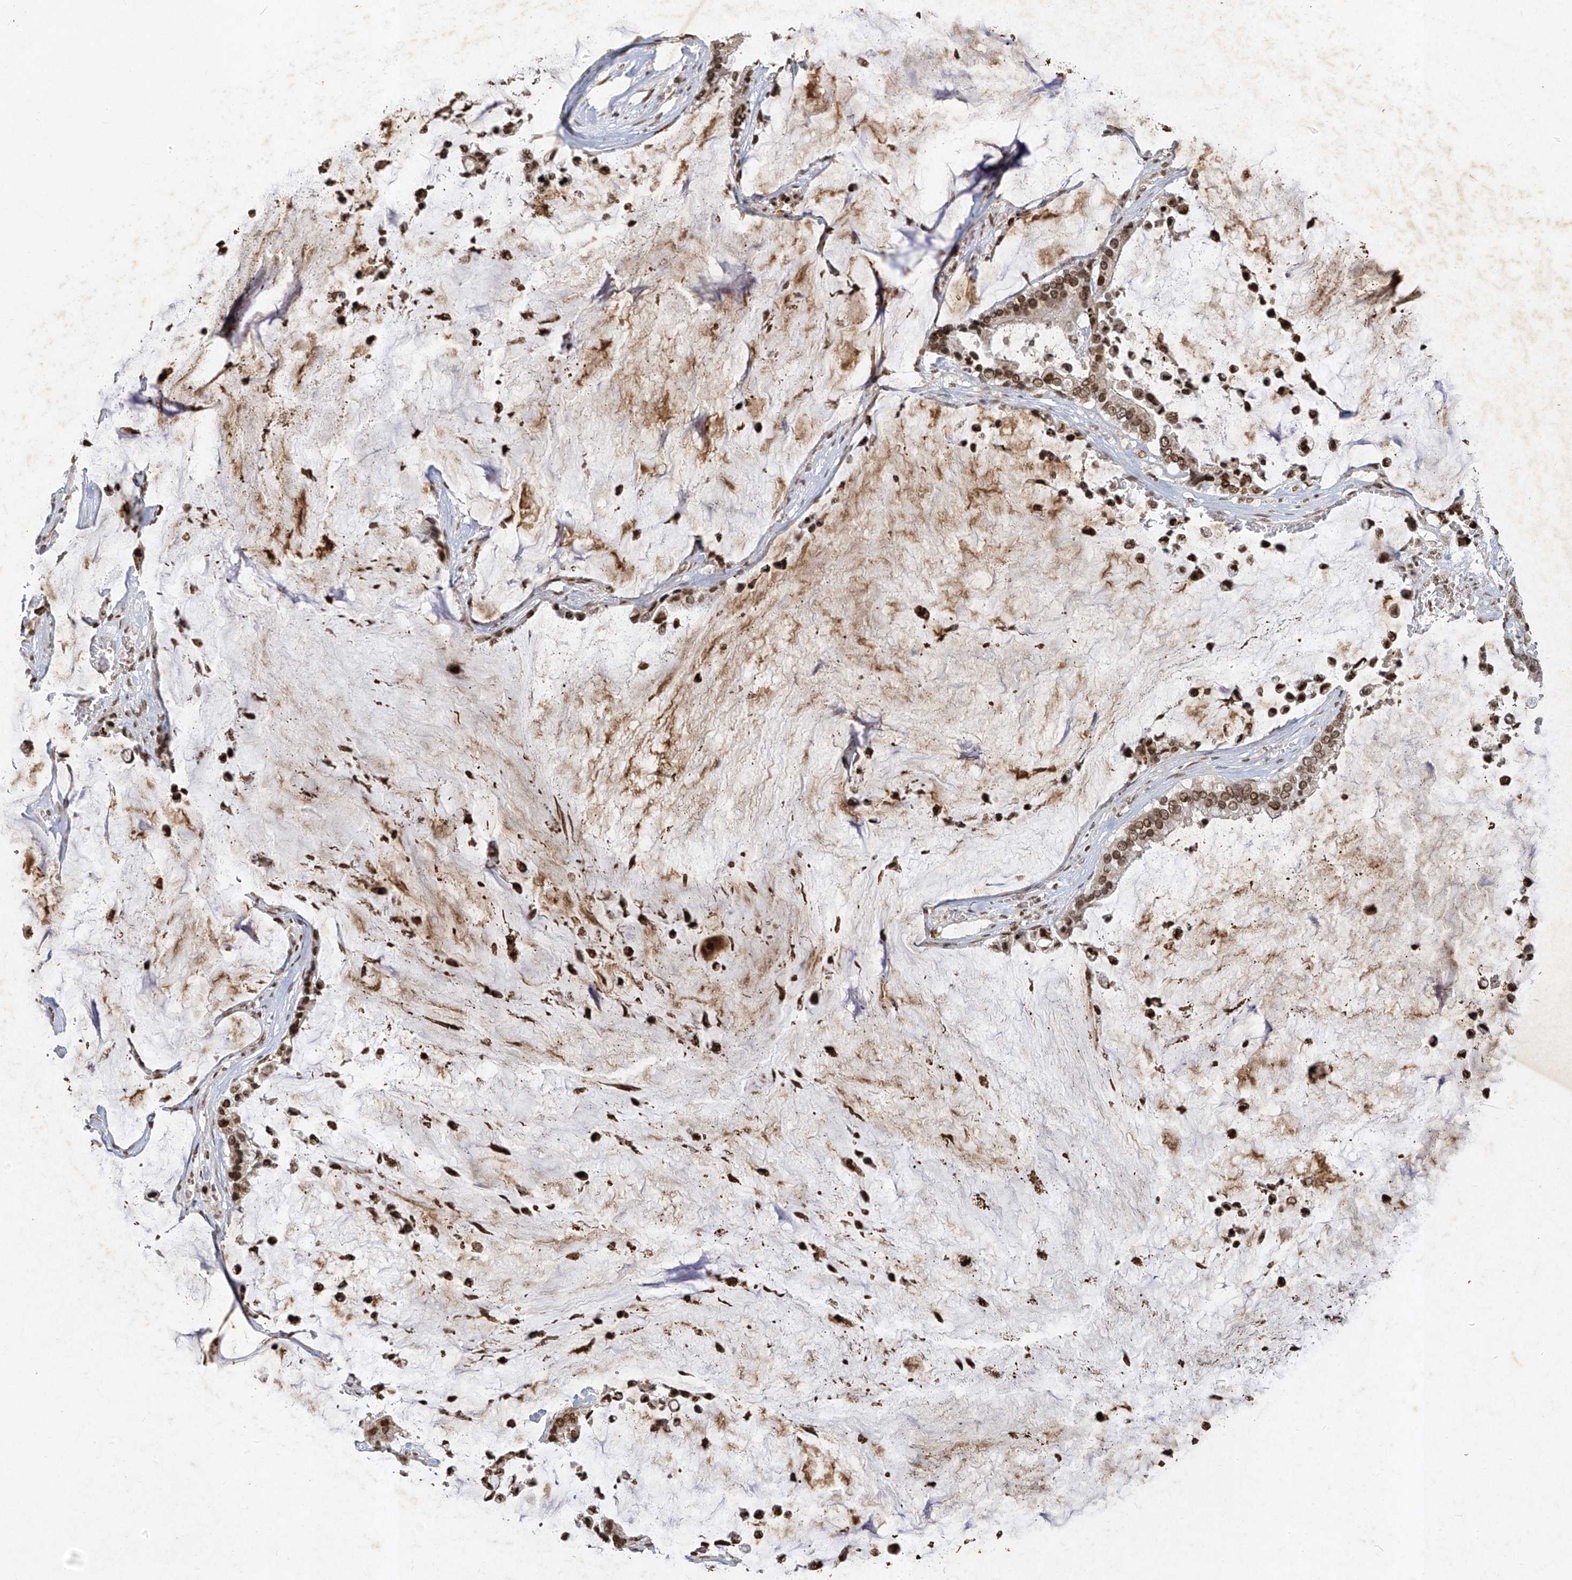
{"staining": {"intensity": "moderate", "quantity": ">75%", "location": "nuclear"}, "tissue": "pancreatic cancer", "cell_type": "Tumor cells", "image_type": "cancer", "snomed": [{"axis": "morphology", "description": "Adenocarcinoma, NOS"}, {"axis": "topography", "description": "Pancreas"}], "caption": "Brown immunohistochemical staining in pancreatic cancer exhibits moderate nuclear staining in approximately >75% of tumor cells.", "gene": "ATRIP", "patient": {"sex": "male", "age": 41}}